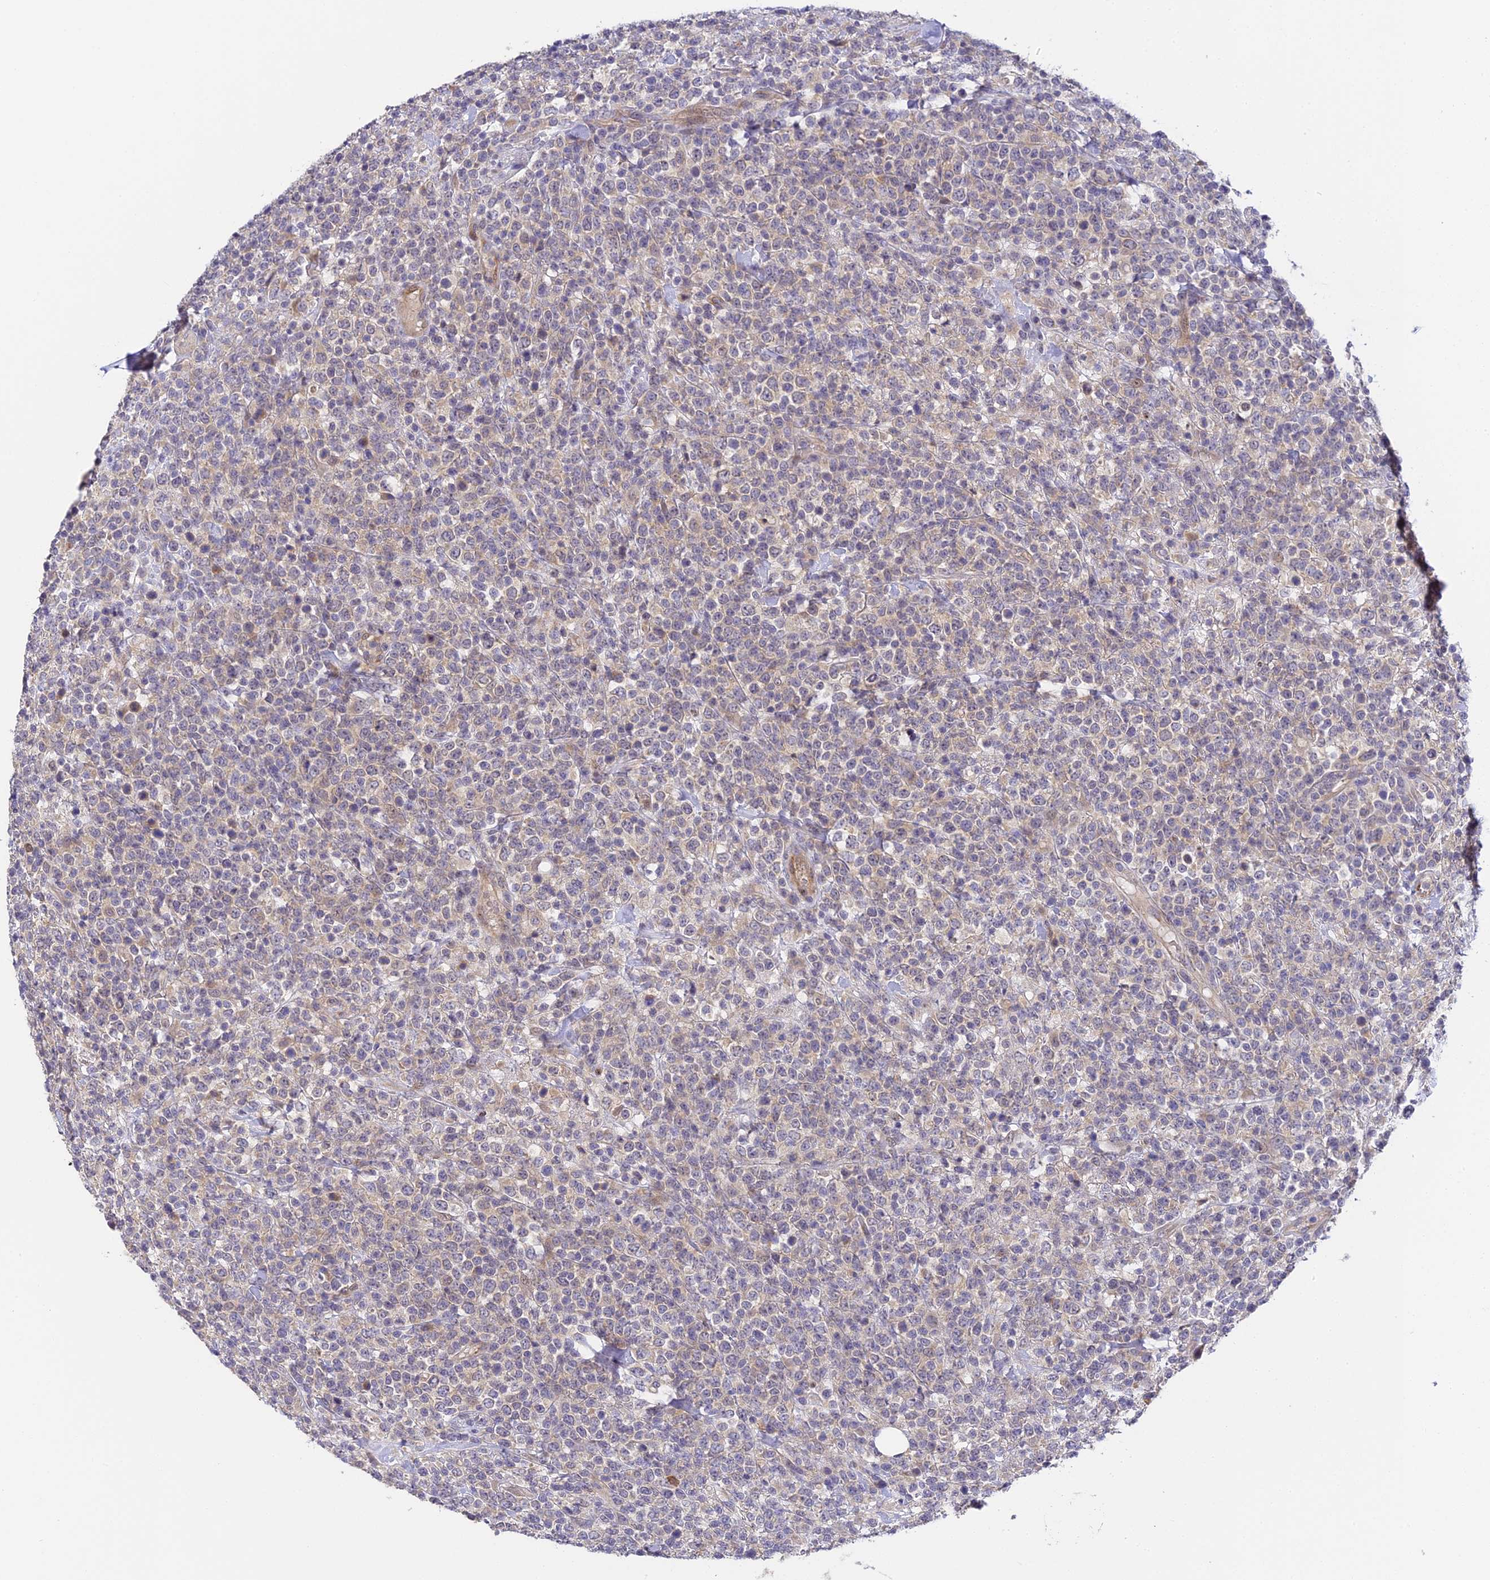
{"staining": {"intensity": "weak", "quantity": "<25%", "location": "cytoplasmic/membranous"}, "tissue": "lymphoma", "cell_type": "Tumor cells", "image_type": "cancer", "snomed": [{"axis": "morphology", "description": "Malignant lymphoma, non-Hodgkin's type, High grade"}, {"axis": "topography", "description": "Colon"}], "caption": "DAB immunohistochemical staining of human lymphoma exhibits no significant expression in tumor cells.", "gene": "DNAAF10", "patient": {"sex": "female", "age": 53}}